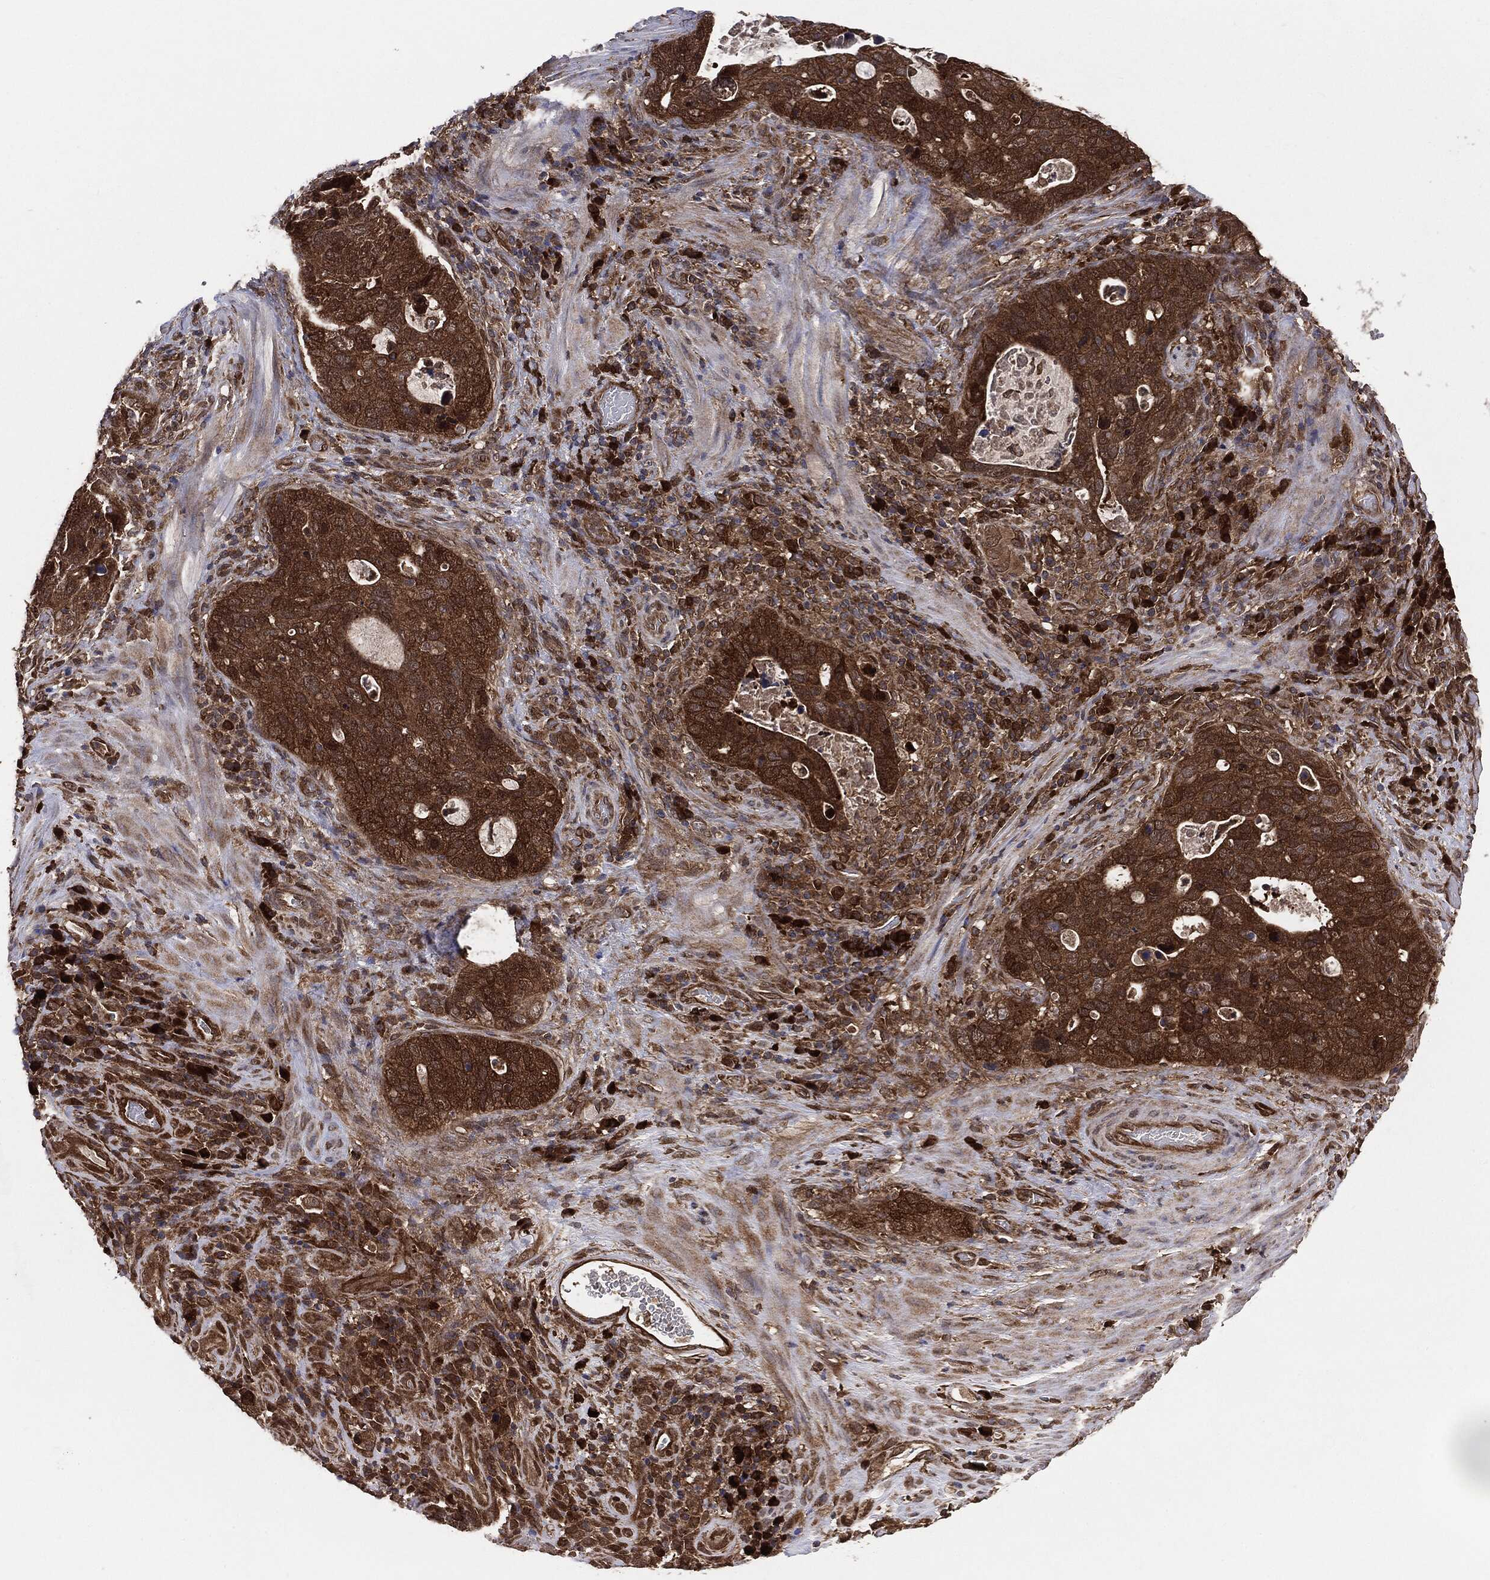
{"staining": {"intensity": "strong", "quantity": ">75%", "location": "cytoplasmic/membranous"}, "tissue": "stomach cancer", "cell_type": "Tumor cells", "image_type": "cancer", "snomed": [{"axis": "morphology", "description": "Adenocarcinoma, NOS"}, {"axis": "topography", "description": "Stomach"}], "caption": "Strong cytoplasmic/membranous expression for a protein is appreciated in approximately >75% of tumor cells of stomach adenocarcinoma using immunohistochemistry (IHC).", "gene": "NME1", "patient": {"sex": "male", "age": 54}}